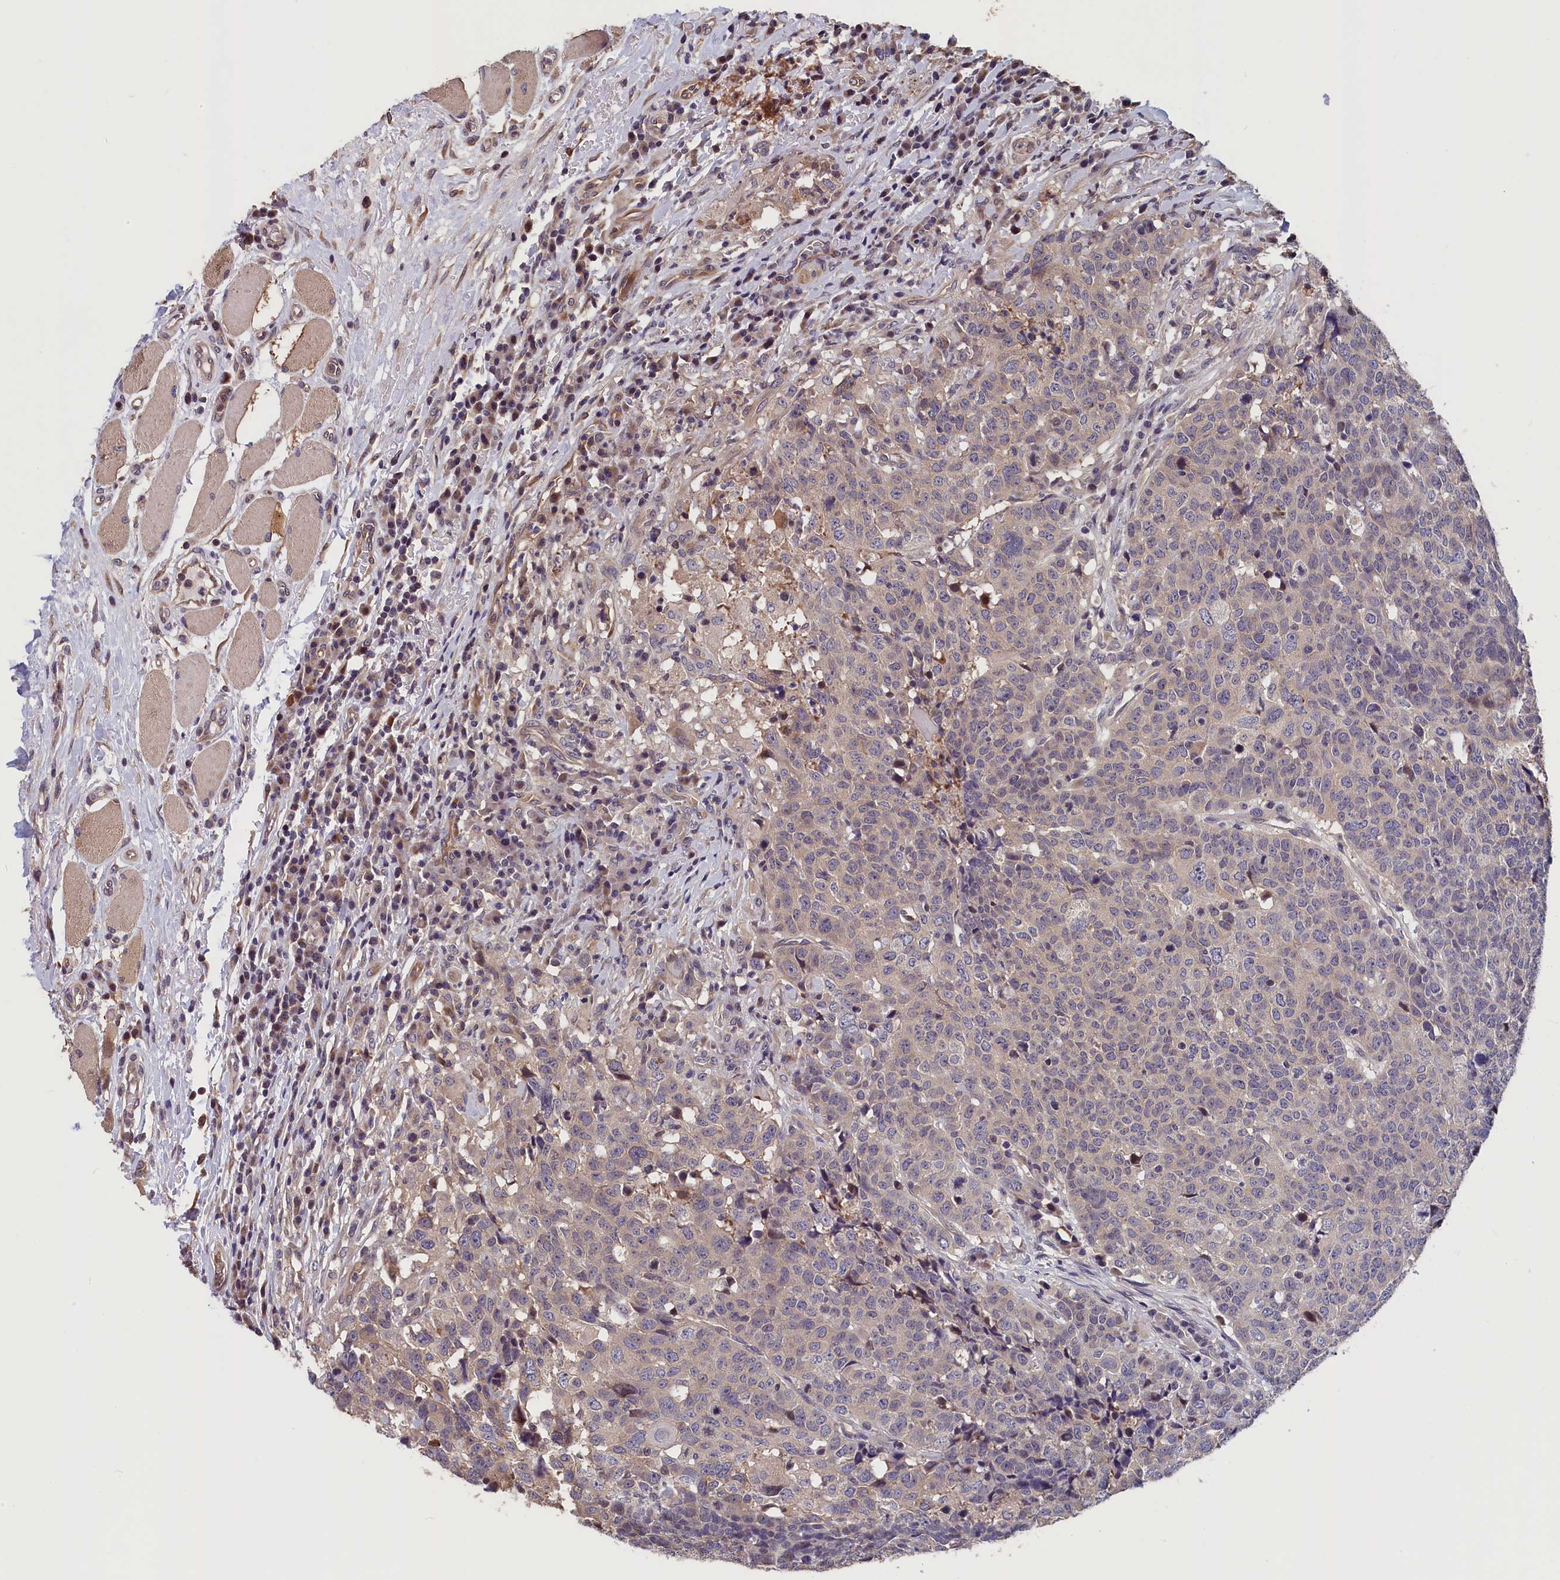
{"staining": {"intensity": "weak", "quantity": "<25%", "location": "cytoplasmic/membranous"}, "tissue": "head and neck cancer", "cell_type": "Tumor cells", "image_type": "cancer", "snomed": [{"axis": "morphology", "description": "Squamous cell carcinoma, NOS"}, {"axis": "topography", "description": "Head-Neck"}], "caption": "Tumor cells show no significant protein positivity in head and neck squamous cell carcinoma. (Immunohistochemistry (ihc), brightfield microscopy, high magnification).", "gene": "TMEM116", "patient": {"sex": "male", "age": 66}}